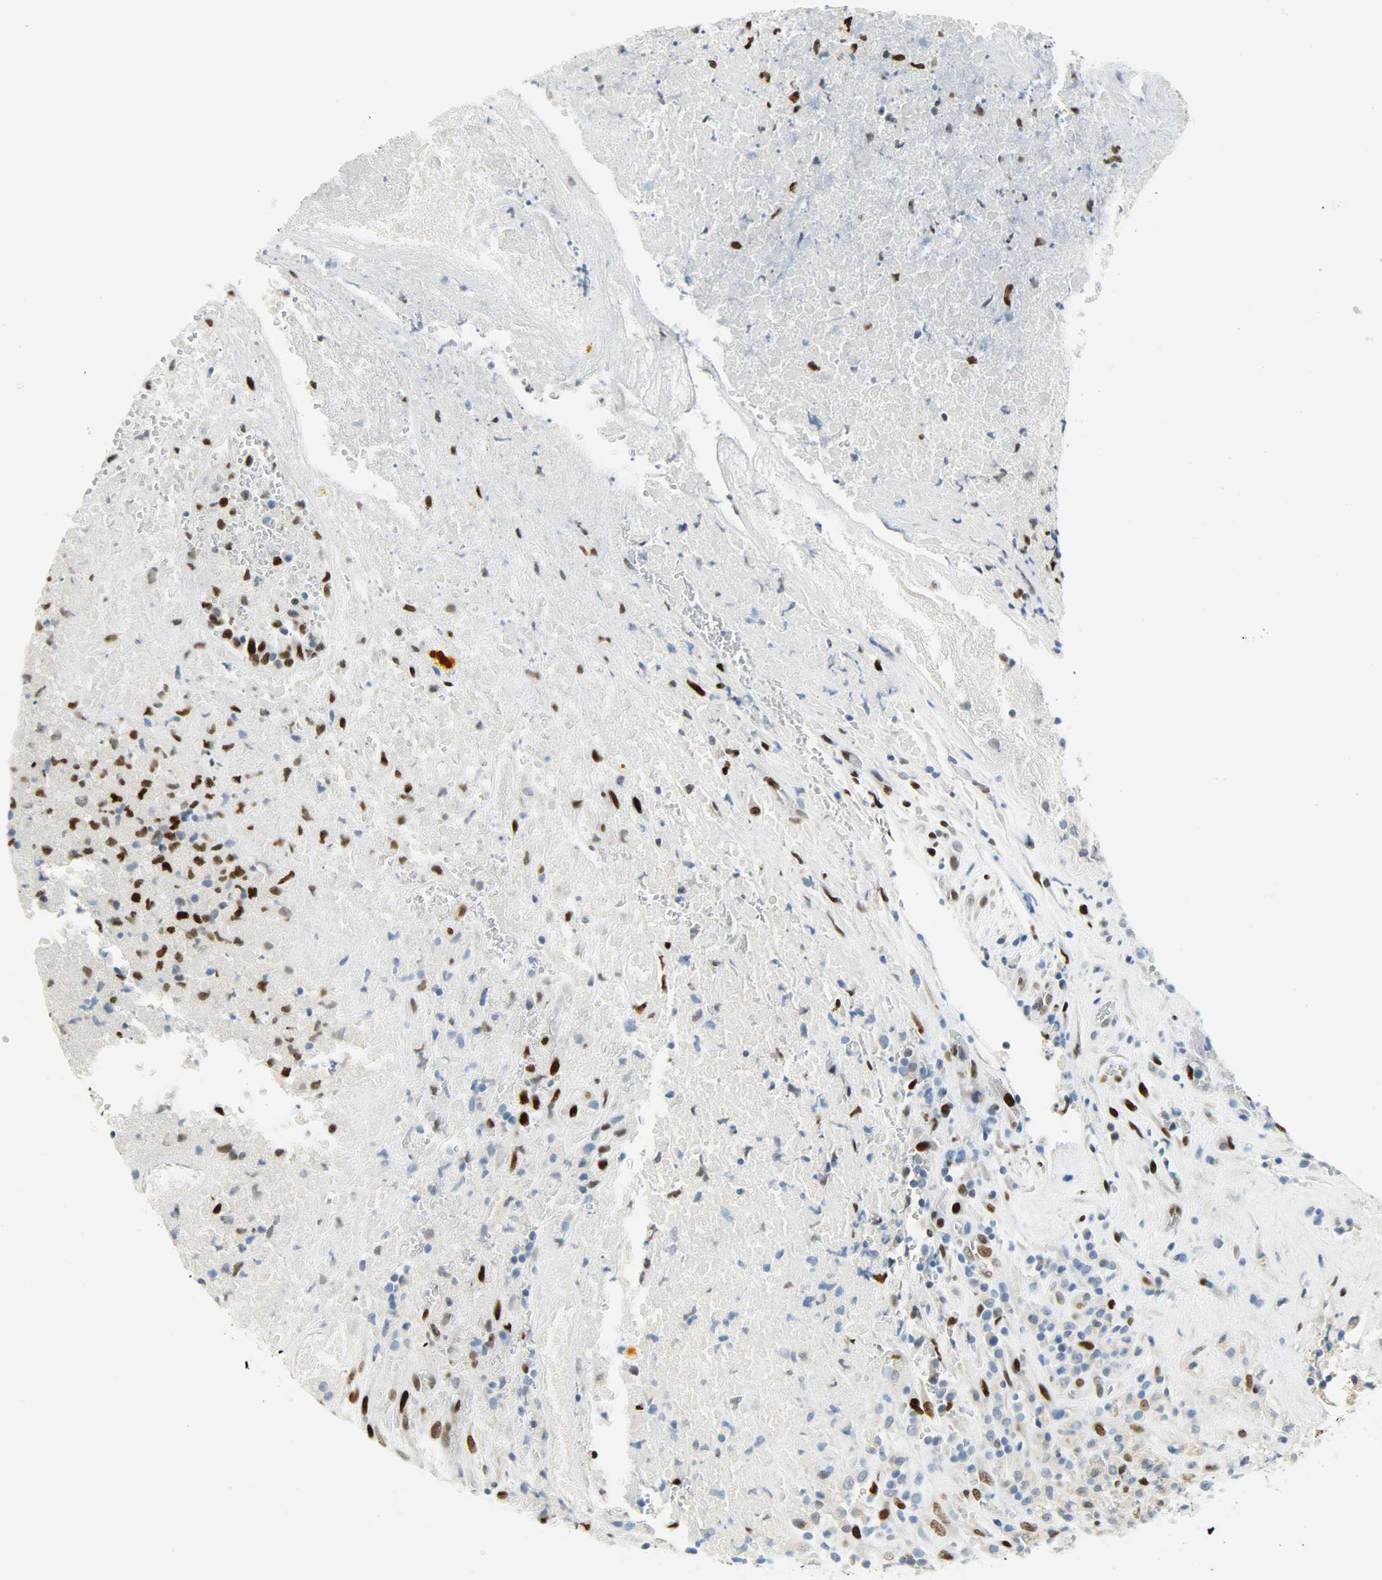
{"staining": {"intensity": "weak", "quantity": "<25%", "location": "nuclear"}, "tissue": "testis cancer", "cell_type": "Tumor cells", "image_type": "cancer", "snomed": [{"axis": "morphology", "description": "Necrosis, NOS"}, {"axis": "morphology", "description": "Carcinoma, Embryonal, NOS"}, {"axis": "topography", "description": "Testis"}], "caption": "Immunohistochemistry (IHC) of testis embryonal carcinoma shows no expression in tumor cells.", "gene": "JUNB", "patient": {"sex": "male", "age": 19}}